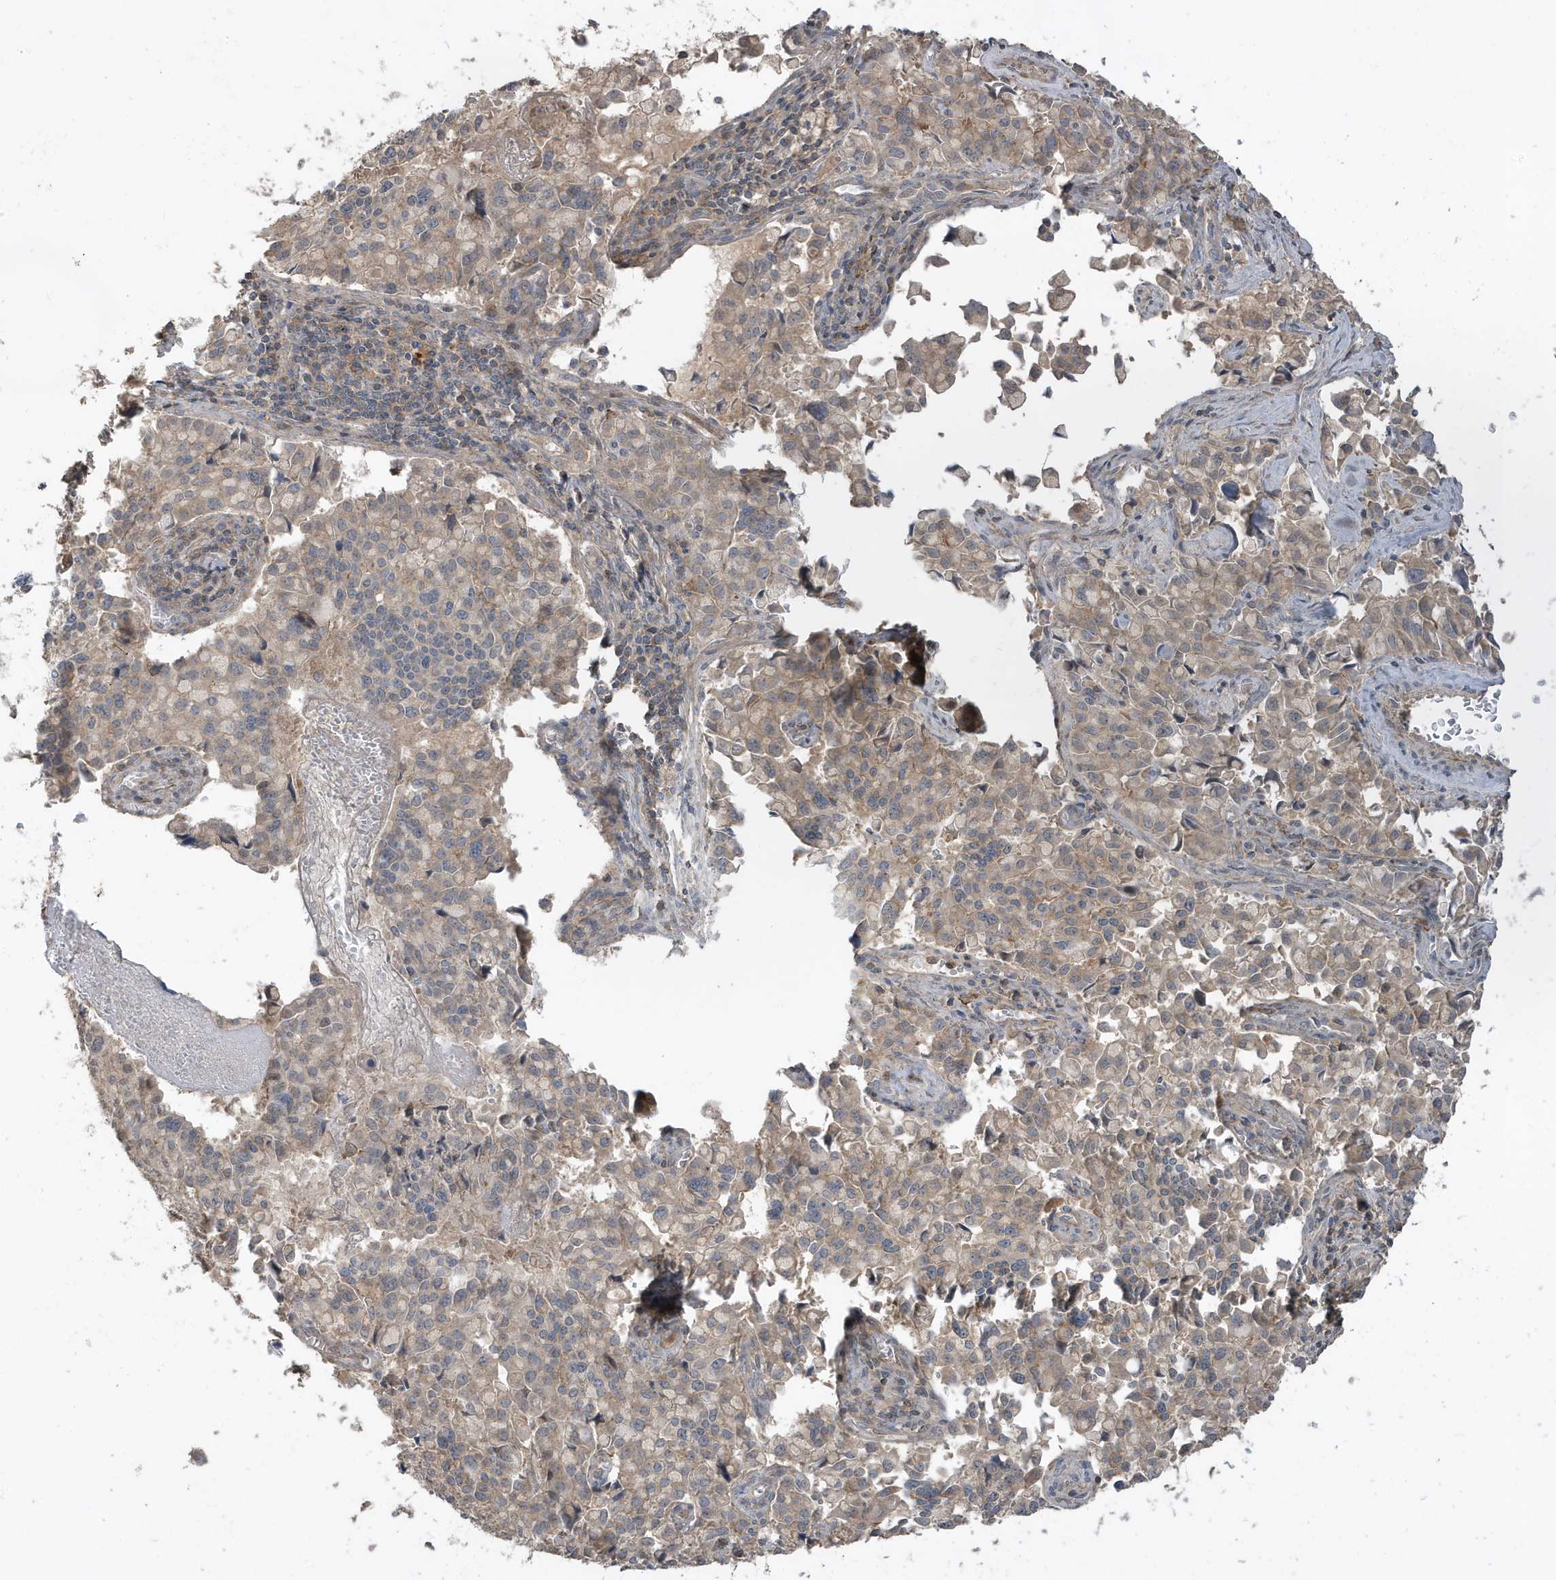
{"staining": {"intensity": "weak", "quantity": "25%-75%", "location": "cytoplasmic/membranous"}, "tissue": "pancreatic cancer", "cell_type": "Tumor cells", "image_type": "cancer", "snomed": [{"axis": "morphology", "description": "Adenocarcinoma, NOS"}, {"axis": "topography", "description": "Pancreas"}], "caption": "Pancreatic cancer (adenocarcinoma) stained for a protein exhibits weak cytoplasmic/membranous positivity in tumor cells.", "gene": "PRRT3", "patient": {"sex": "male", "age": 65}}